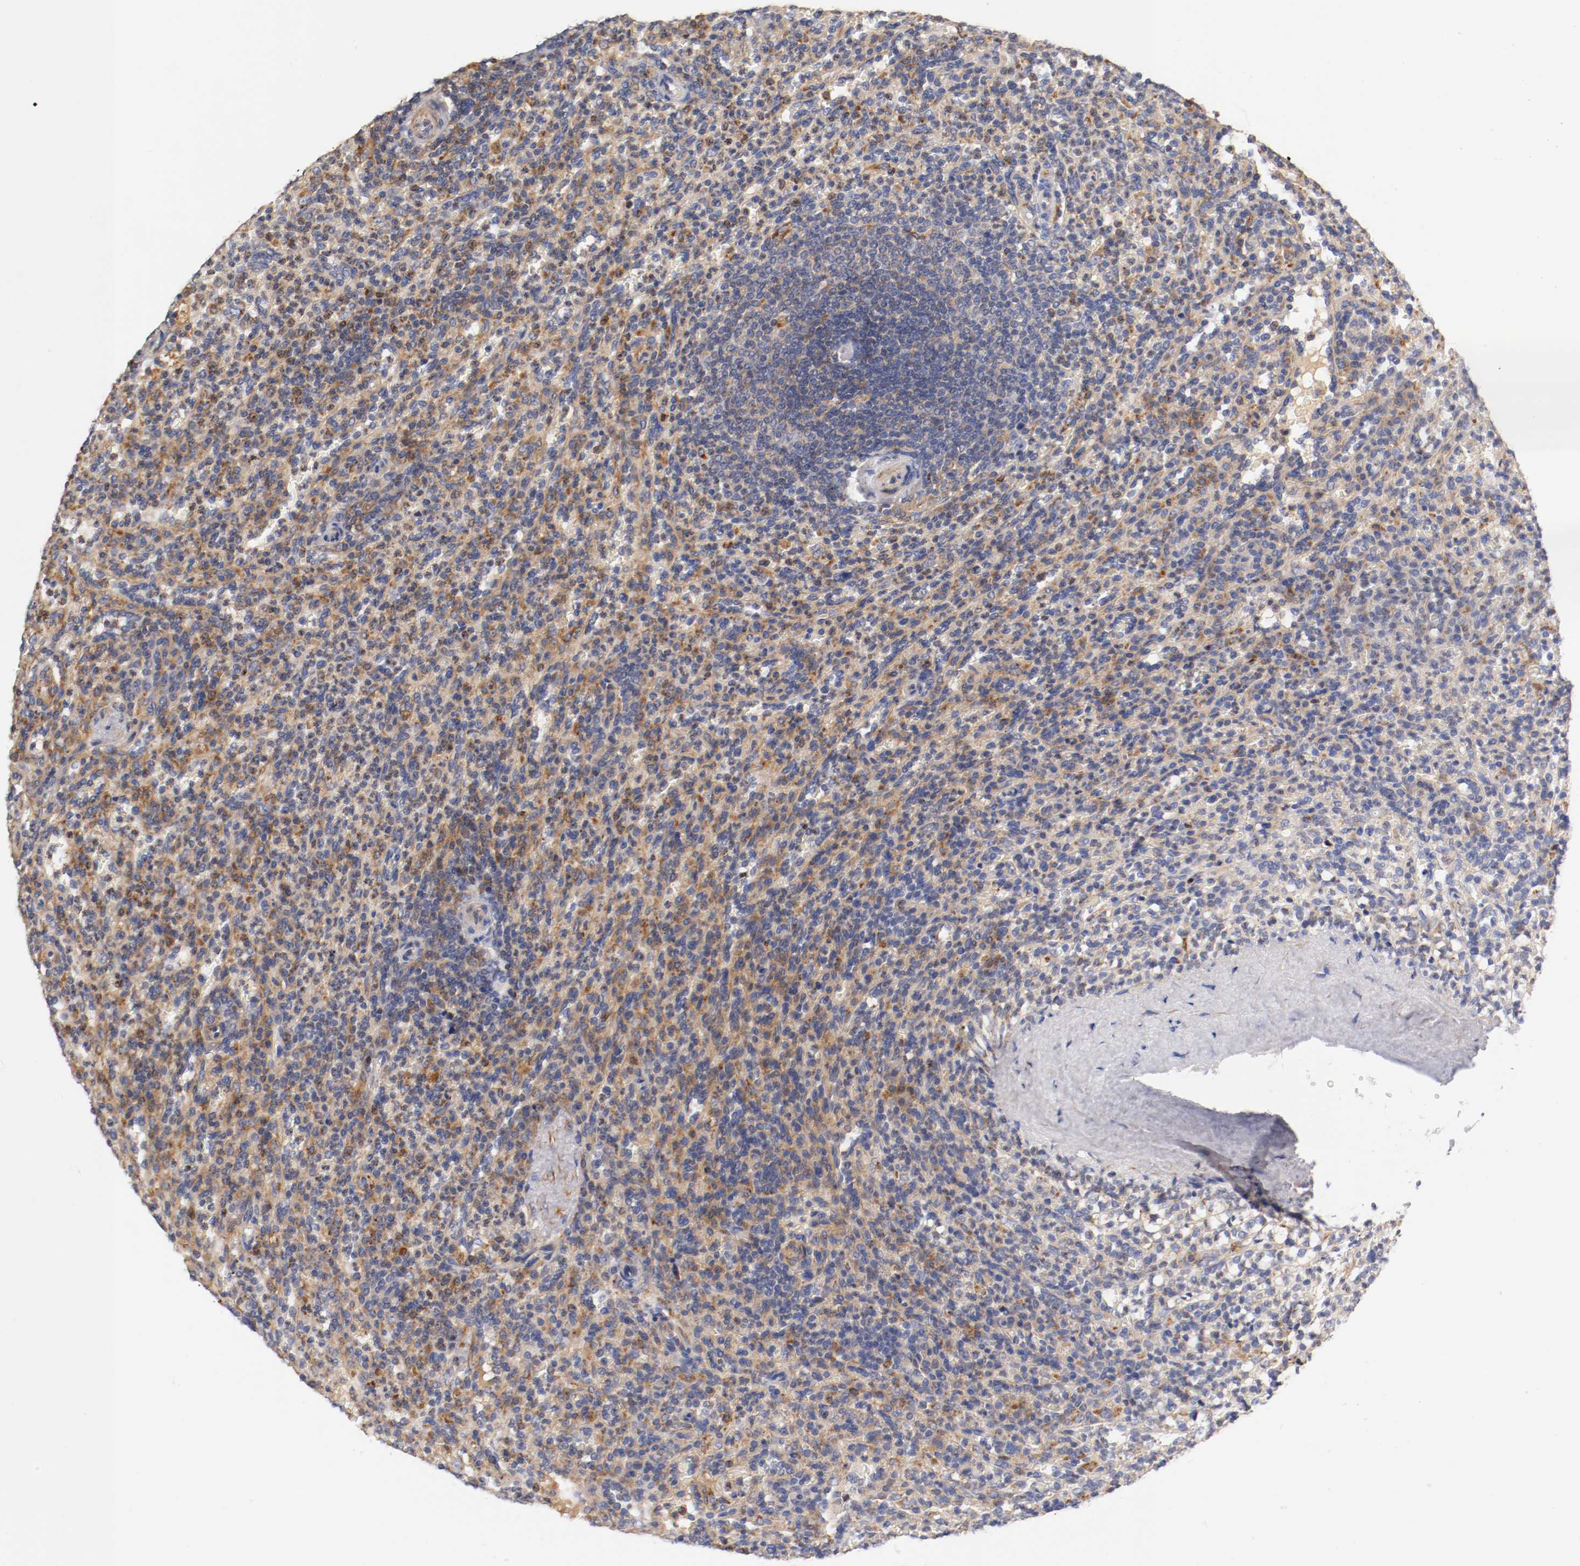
{"staining": {"intensity": "moderate", "quantity": "25%-75%", "location": "cytoplasmic/membranous"}, "tissue": "spleen", "cell_type": "Cells in red pulp", "image_type": "normal", "snomed": [{"axis": "morphology", "description": "Normal tissue, NOS"}, {"axis": "topography", "description": "Spleen"}], "caption": "This is a micrograph of immunohistochemistry (IHC) staining of unremarkable spleen, which shows moderate staining in the cytoplasmic/membranous of cells in red pulp.", "gene": "SEMA5A", "patient": {"sex": "male", "age": 36}}